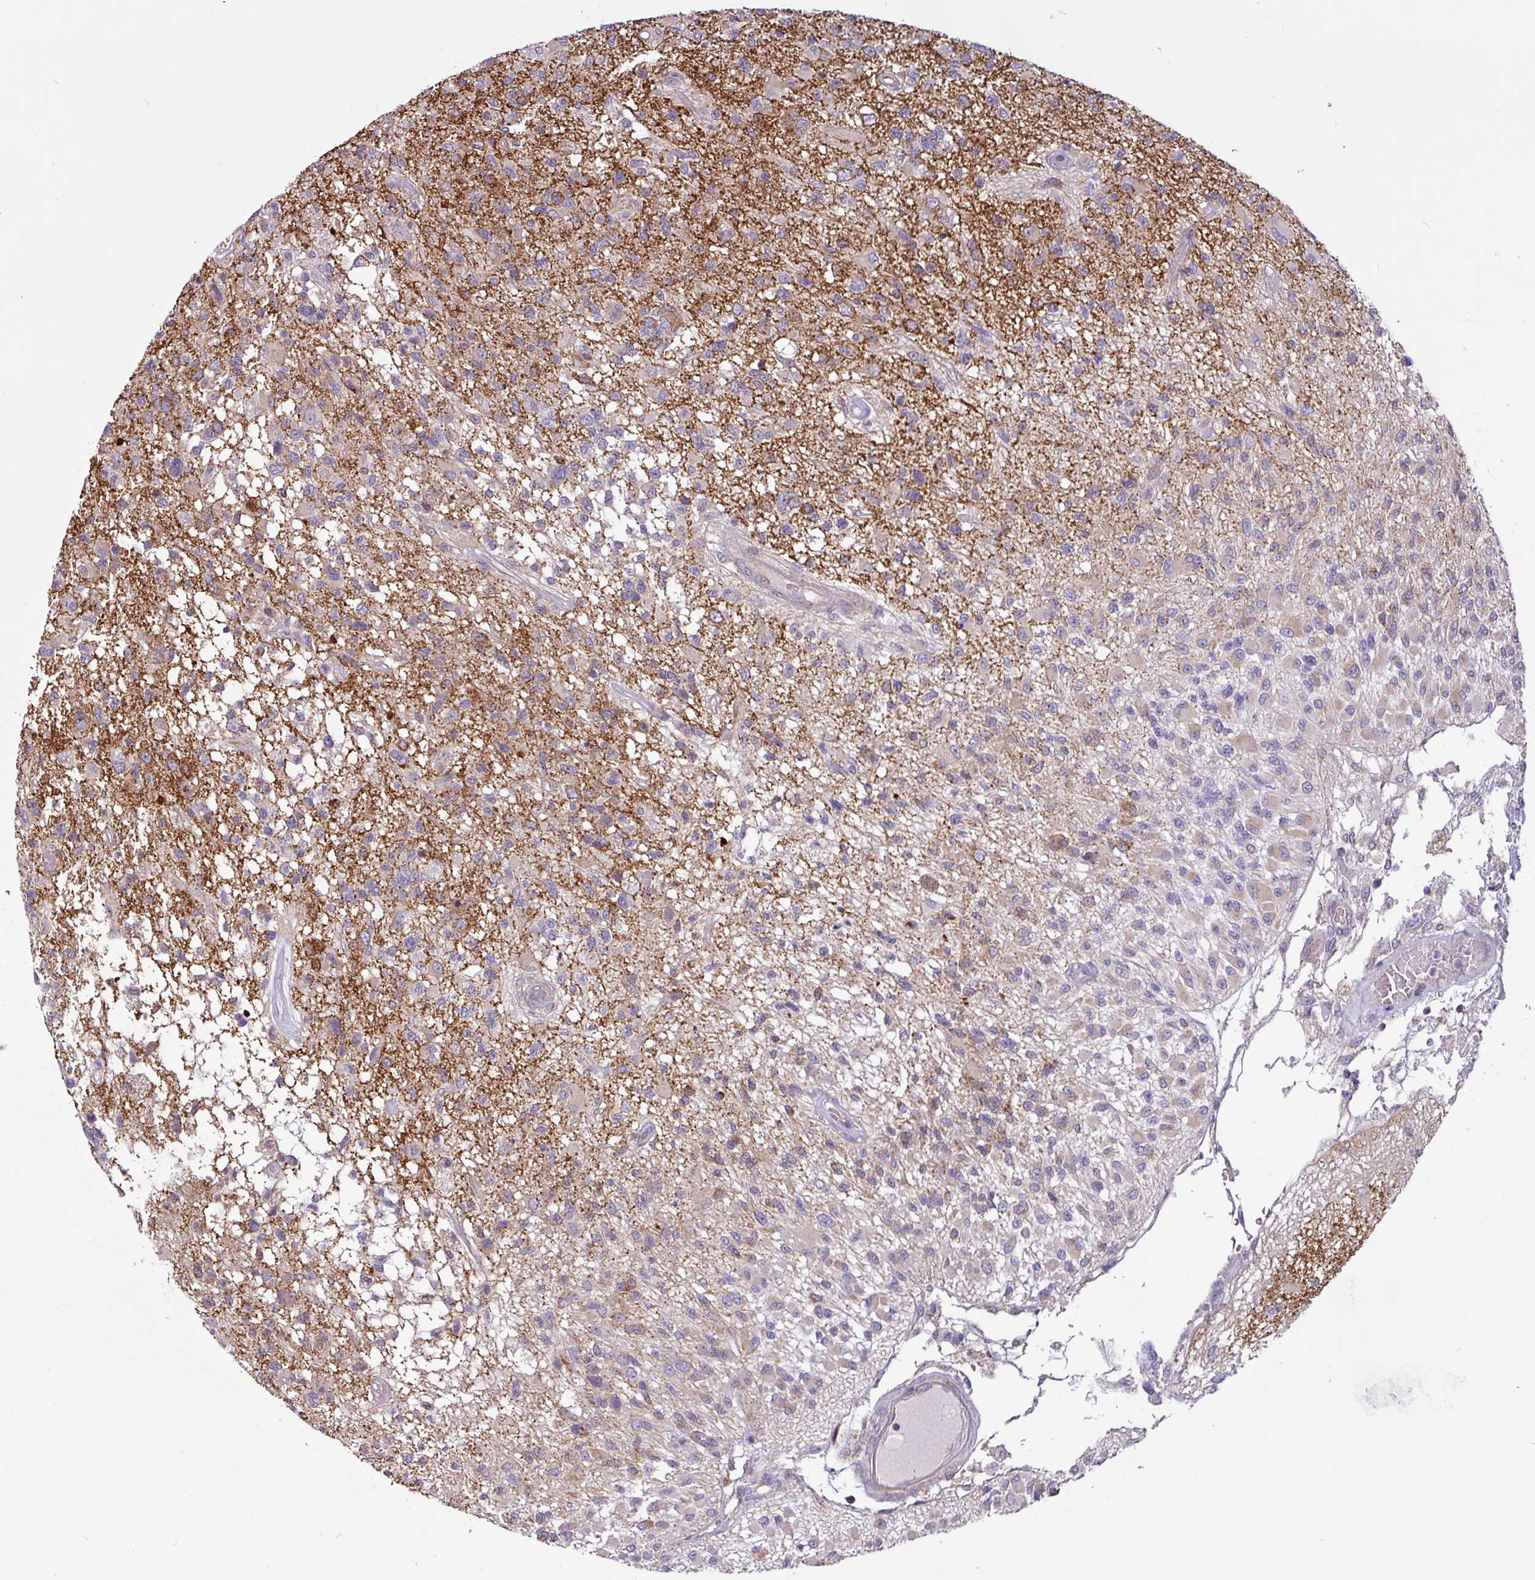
{"staining": {"intensity": "negative", "quantity": "none", "location": "none"}, "tissue": "glioma", "cell_type": "Tumor cells", "image_type": "cancer", "snomed": [{"axis": "morphology", "description": "Glioma, malignant, High grade"}, {"axis": "morphology", "description": "Glioblastoma, NOS"}, {"axis": "topography", "description": "Brain"}], "caption": "Human glioma stained for a protein using IHC shows no positivity in tumor cells.", "gene": "CAMK1", "patient": {"sex": "male", "age": 60}}